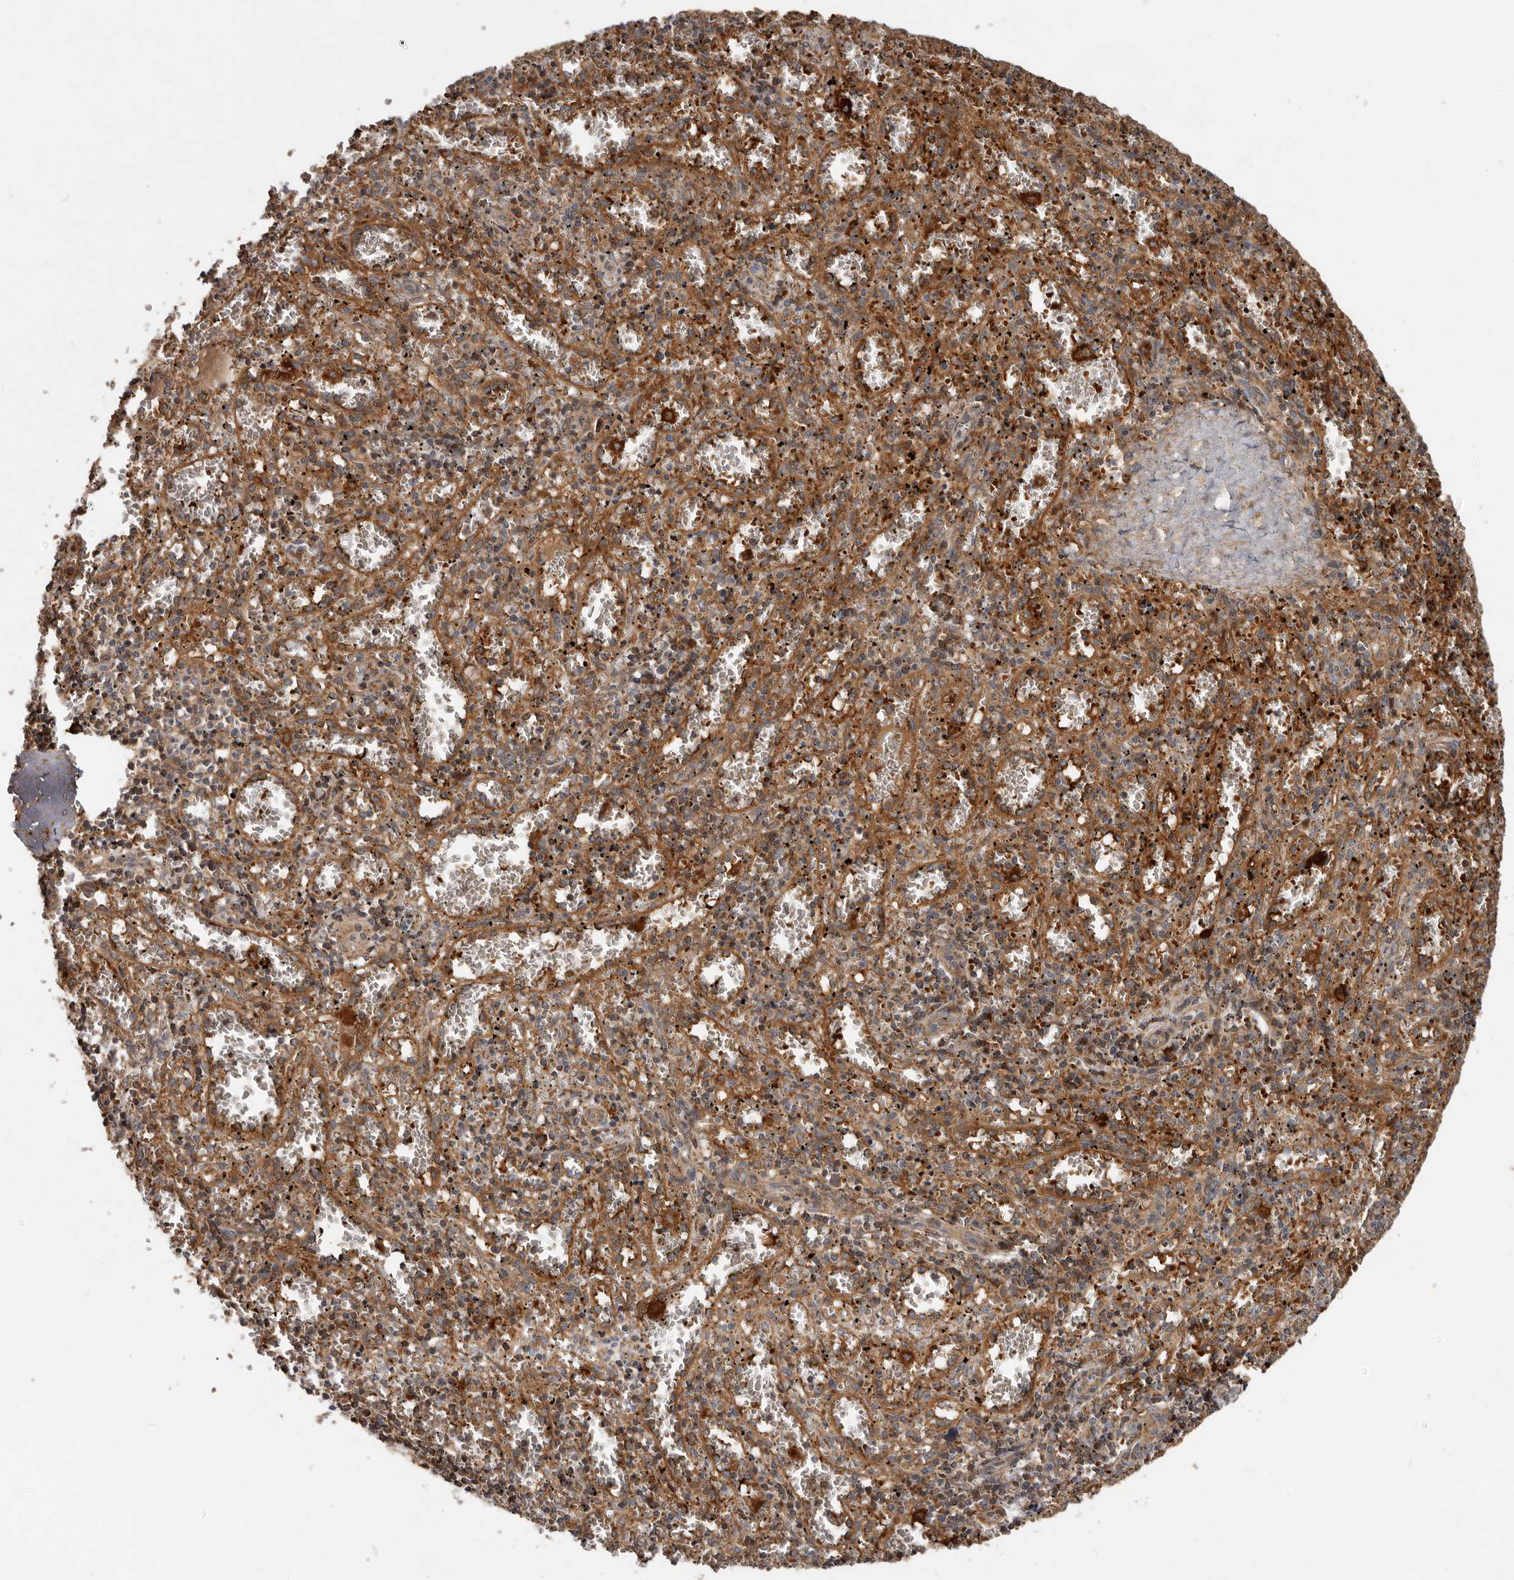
{"staining": {"intensity": "moderate", "quantity": "25%-75%", "location": "cytoplasmic/membranous"}, "tissue": "spleen", "cell_type": "Cells in red pulp", "image_type": "normal", "snomed": [{"axis": "morphology", "description": "Normal tissue, NOS"}, {"axis": "topography", "description": "Spleen"}], "caption": "Moderate cytoplasmic/membranous staining for a protein is appreciated in approximately 25%-75% of cells in red pulp of normal spleen using immunohistochemistry (IHC).", "gene": "GOT1L1", "patient": {"sex": "male", "age": 11}}